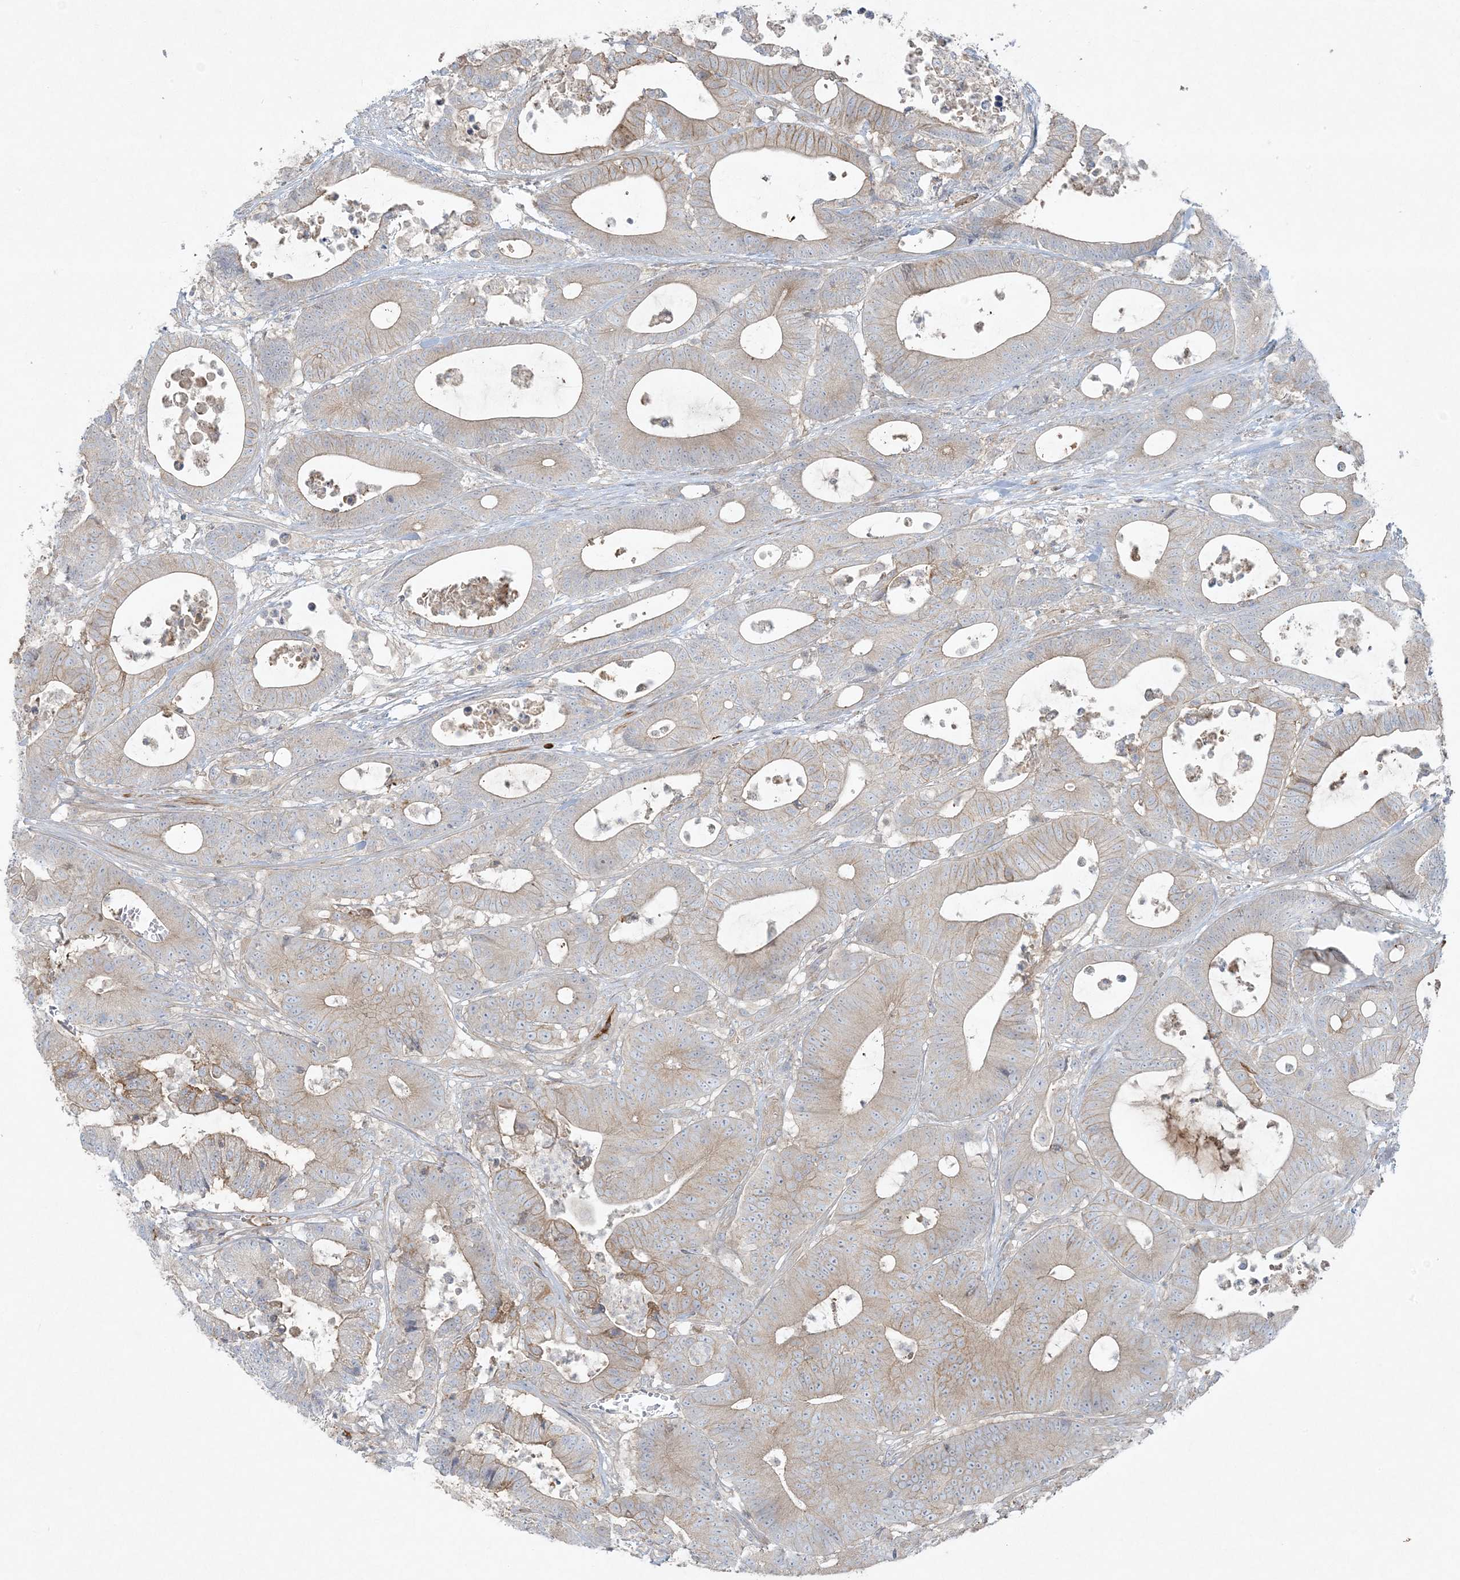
{"staining": {"intensity": "moderate", "quantity": "<25%", "location": "cytoplasmic/membranous"}, "tissue": "colorectal cancer", "cell_type": "Tumor cells", "image_type": "cancer", "snomed": [{"axis": "morphology", "description": "Adenocarcinoma, NOS"}, {"axis": "topography", "description": "Colon"}], "caption": "Immunohistochemistry (IHC) (DAB) staining of human colorectal adenocarcinoma reveals moderate cytoplasmic/membranous protein staining in about <25% of tumor cells.", "gene": "PIK3R4", "patient": {"sex": "female", "age": 84}}